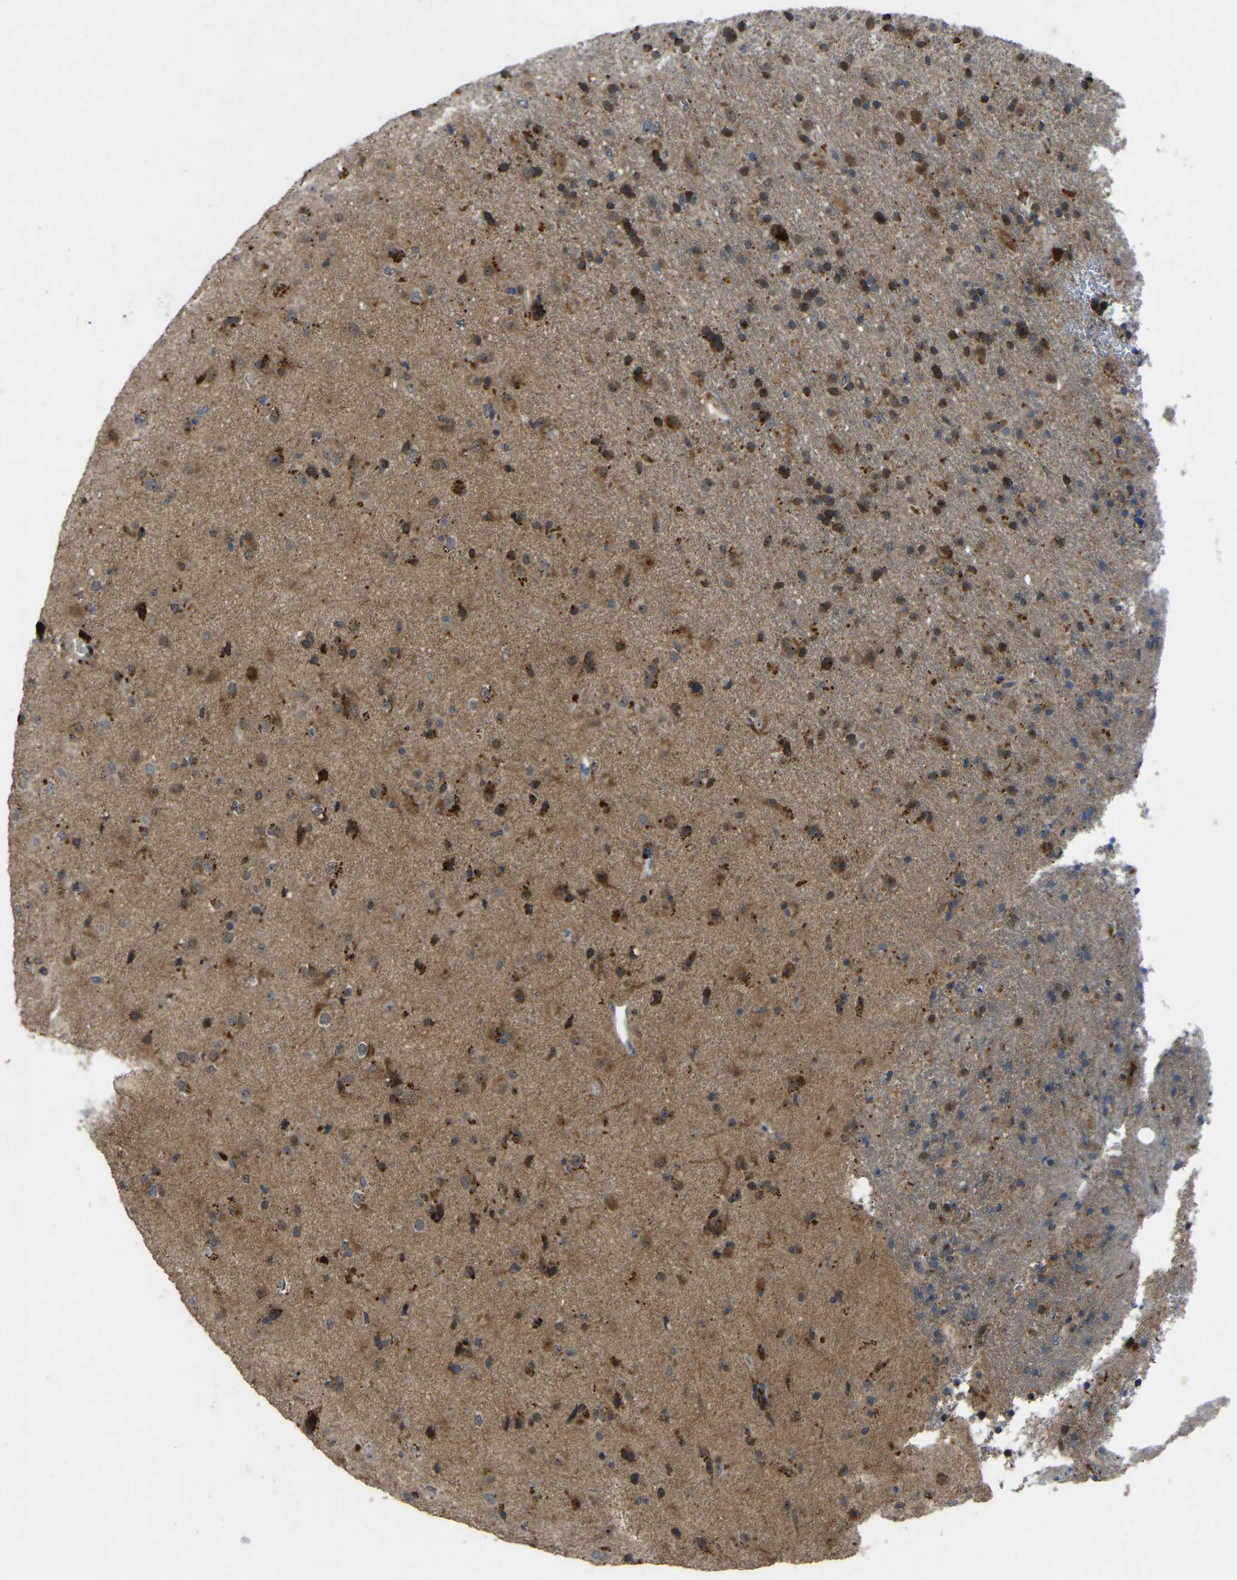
{"staining": {"intensity": "moderate", "quantity": ">75%", "location": "cytoplasmic/membranous"}, "tissue": "glioma", "cell_type": "Tumor cells", "image_type": "cancer", "snomed": [{"axis": "morphology", "description": "Glioma, malignant, Low grade"}, {"axis": "topography", "description": "Brain"}], "caption": "The histopathology image shows staining of glioma, revealing moderate cytoplasmic/membranous protein expression (brown color) within tumor cells.", "gene": "FHIT", "patient": {"sex": "male", "age": 65}}